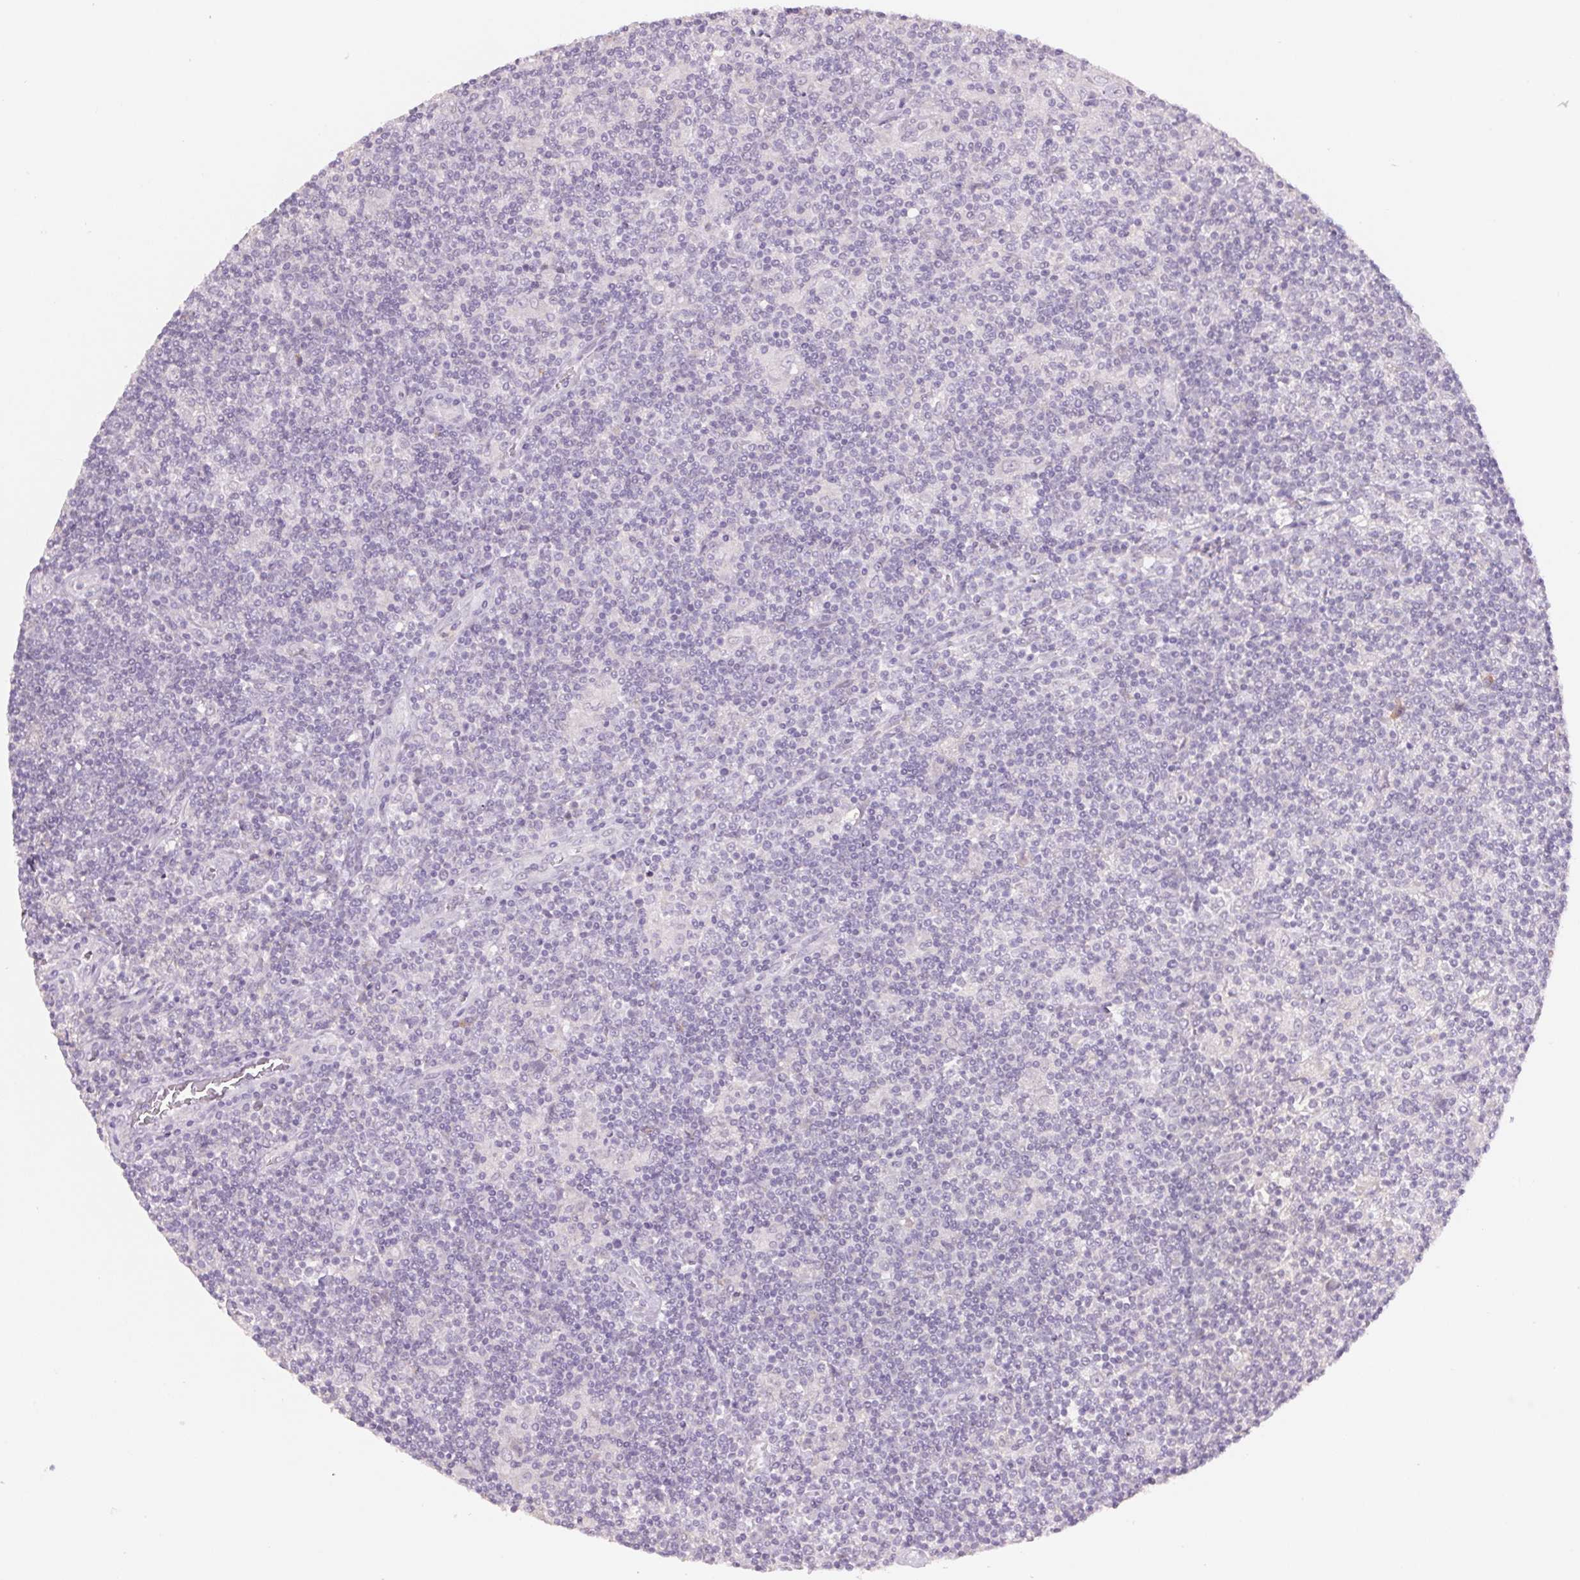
{"staining": {"intensity": "negative", "quantity": "none", "location": "none"}, "tissue": "lymphoma", "cell_type": "Tumor cells", "image_type": "cancer", "snomed": [{"axis": "morphology", "description": "Hodgkin's disease, NOS"}, {"axis": "topography", "description": "Lymph node"}], "caption": "The immunohistochemistry histopathology image has no significant staining in tumor cells of Hodgkin's disease tissue.", "gene": "PNMA8B", "patient": {"sex": "male", "age": 40}}